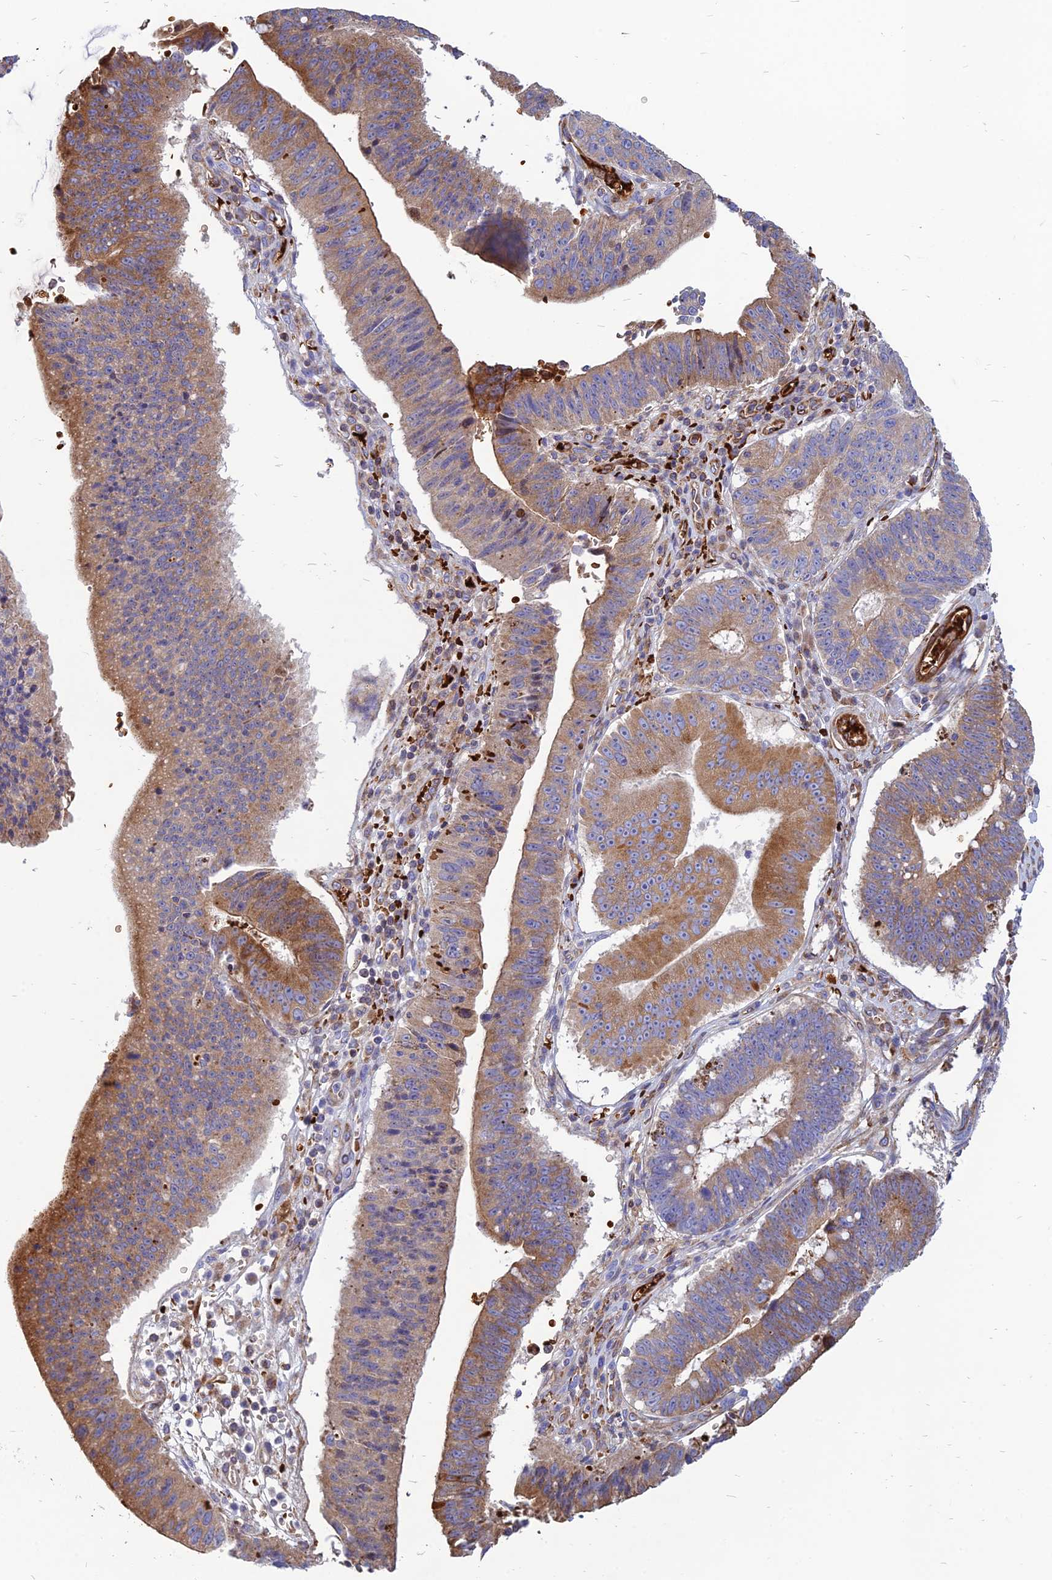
{"staining": {"intensity": "moderate", "quantity": ">75%", "location": "cytoplasmic/membranous"}, "tissue": "stomach cancer", "cell_type": "Tumor cells", "image_type": "cancer", "snomed": [{"axis": "morphology", "description": "Adenocarcinoma, NOS"}, {"axis": "topography", "description": "Stomach"}], "caption": "Immunohistochemistry histopathology image of neoplastic tissue: adenocarcinoma (stomach) stained using immunohistochemistry (IHC) exhibits medium levels of moderate protein expression localized specifically in the cytoplasmic/membranous of tumor cells, appearing as a cytoplasmic/membranous brown color.", "gene": "HHAT", "patient": {"sex": "male", "age": 59}}